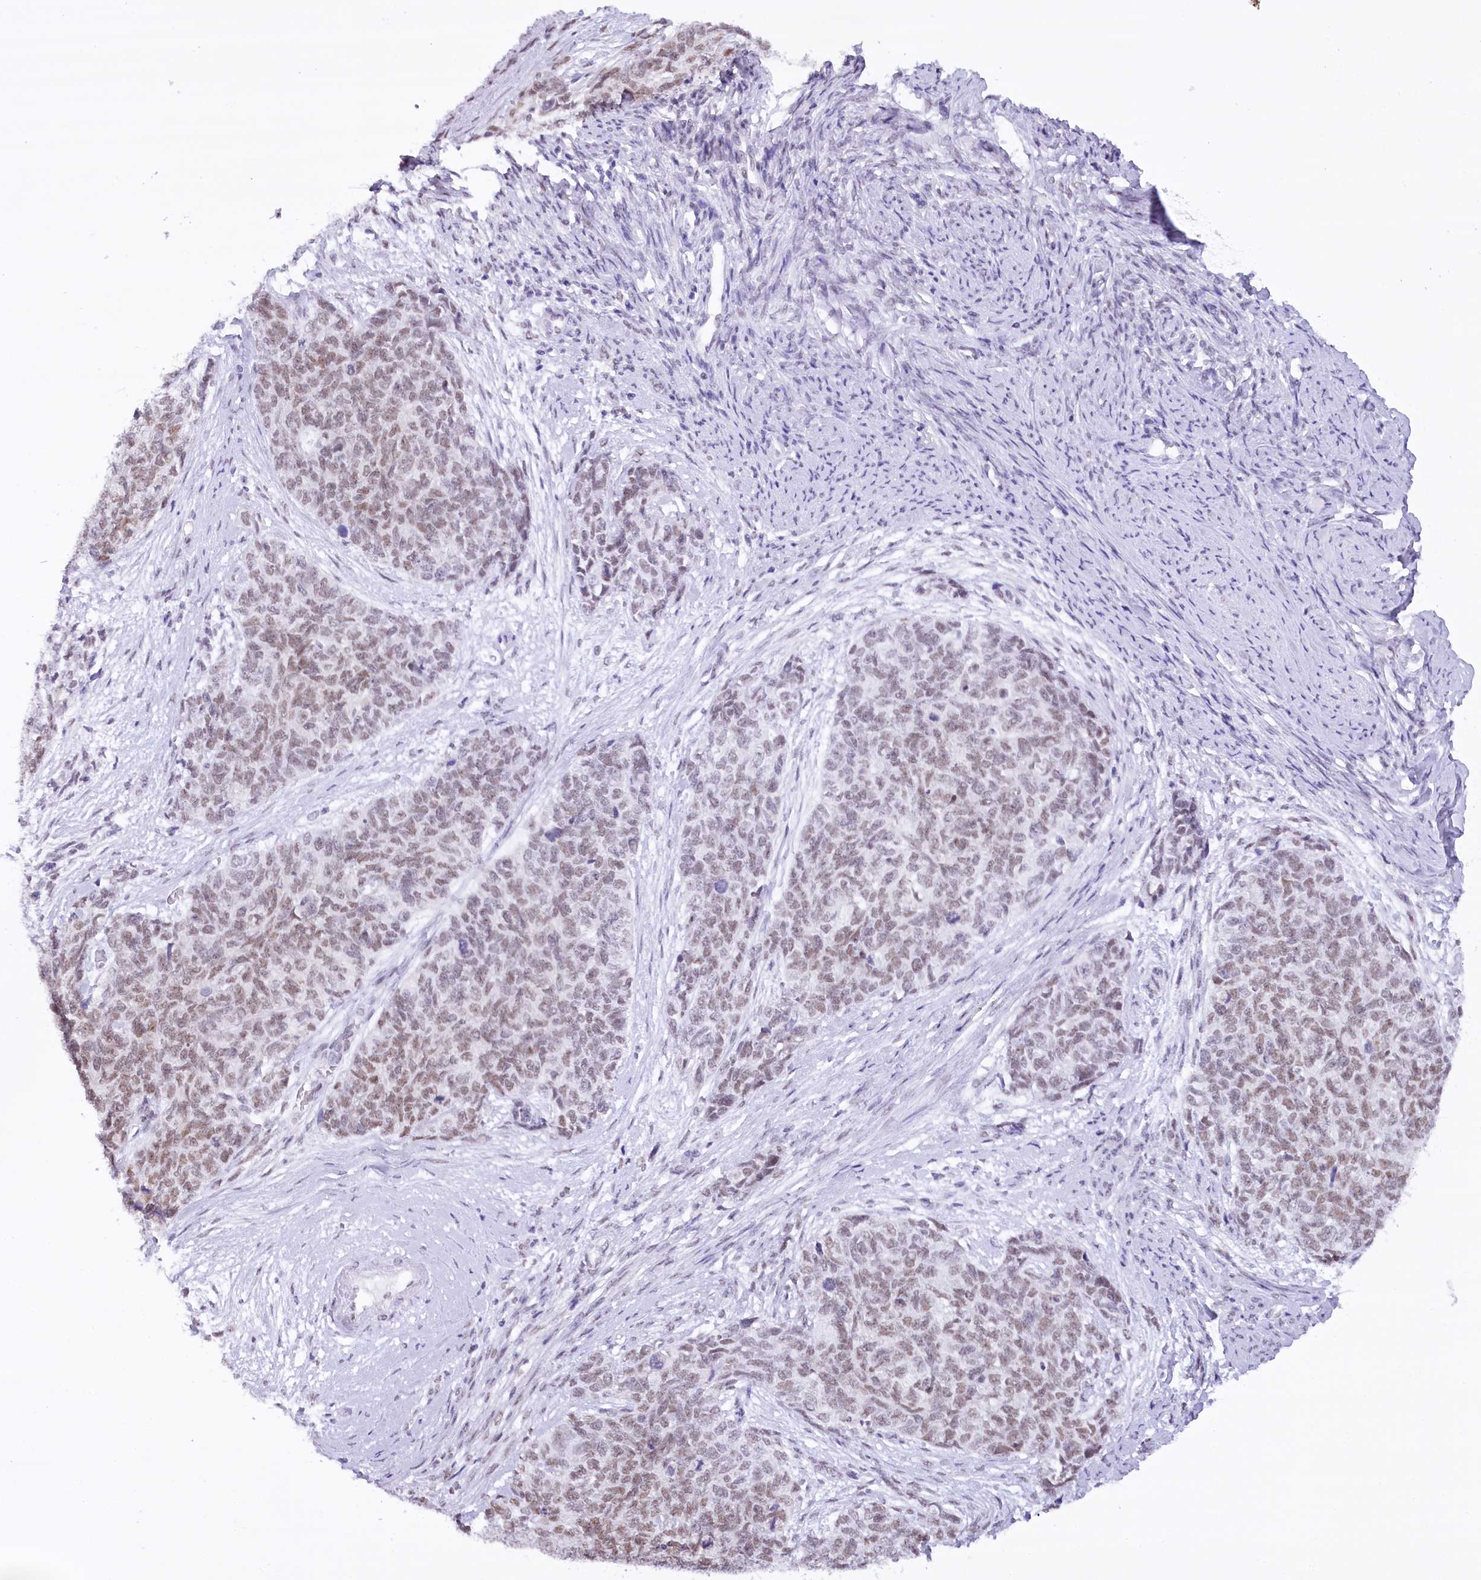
{"staining": {"intensity": "weak", "quantity": "25%-75%", "location": "nuclear"}, "tissue": "cervical cancer", "cell_type": "Tumor cells", "image_type": "cancer", "snomed": [{"axis": "morphology", "description": "Squamous cell carcinoma, NOS"}, {"axis": "topography", "description": "Cervix"}], "caption": "Cervical squamous cell carcinoma tissue shows weak nuclear expression in about 25%-75% of tumor cells, visualized by immunohistochemistry.", "gene": "HNRNPA0", "patient": {"sex": "female", "age": 63}}